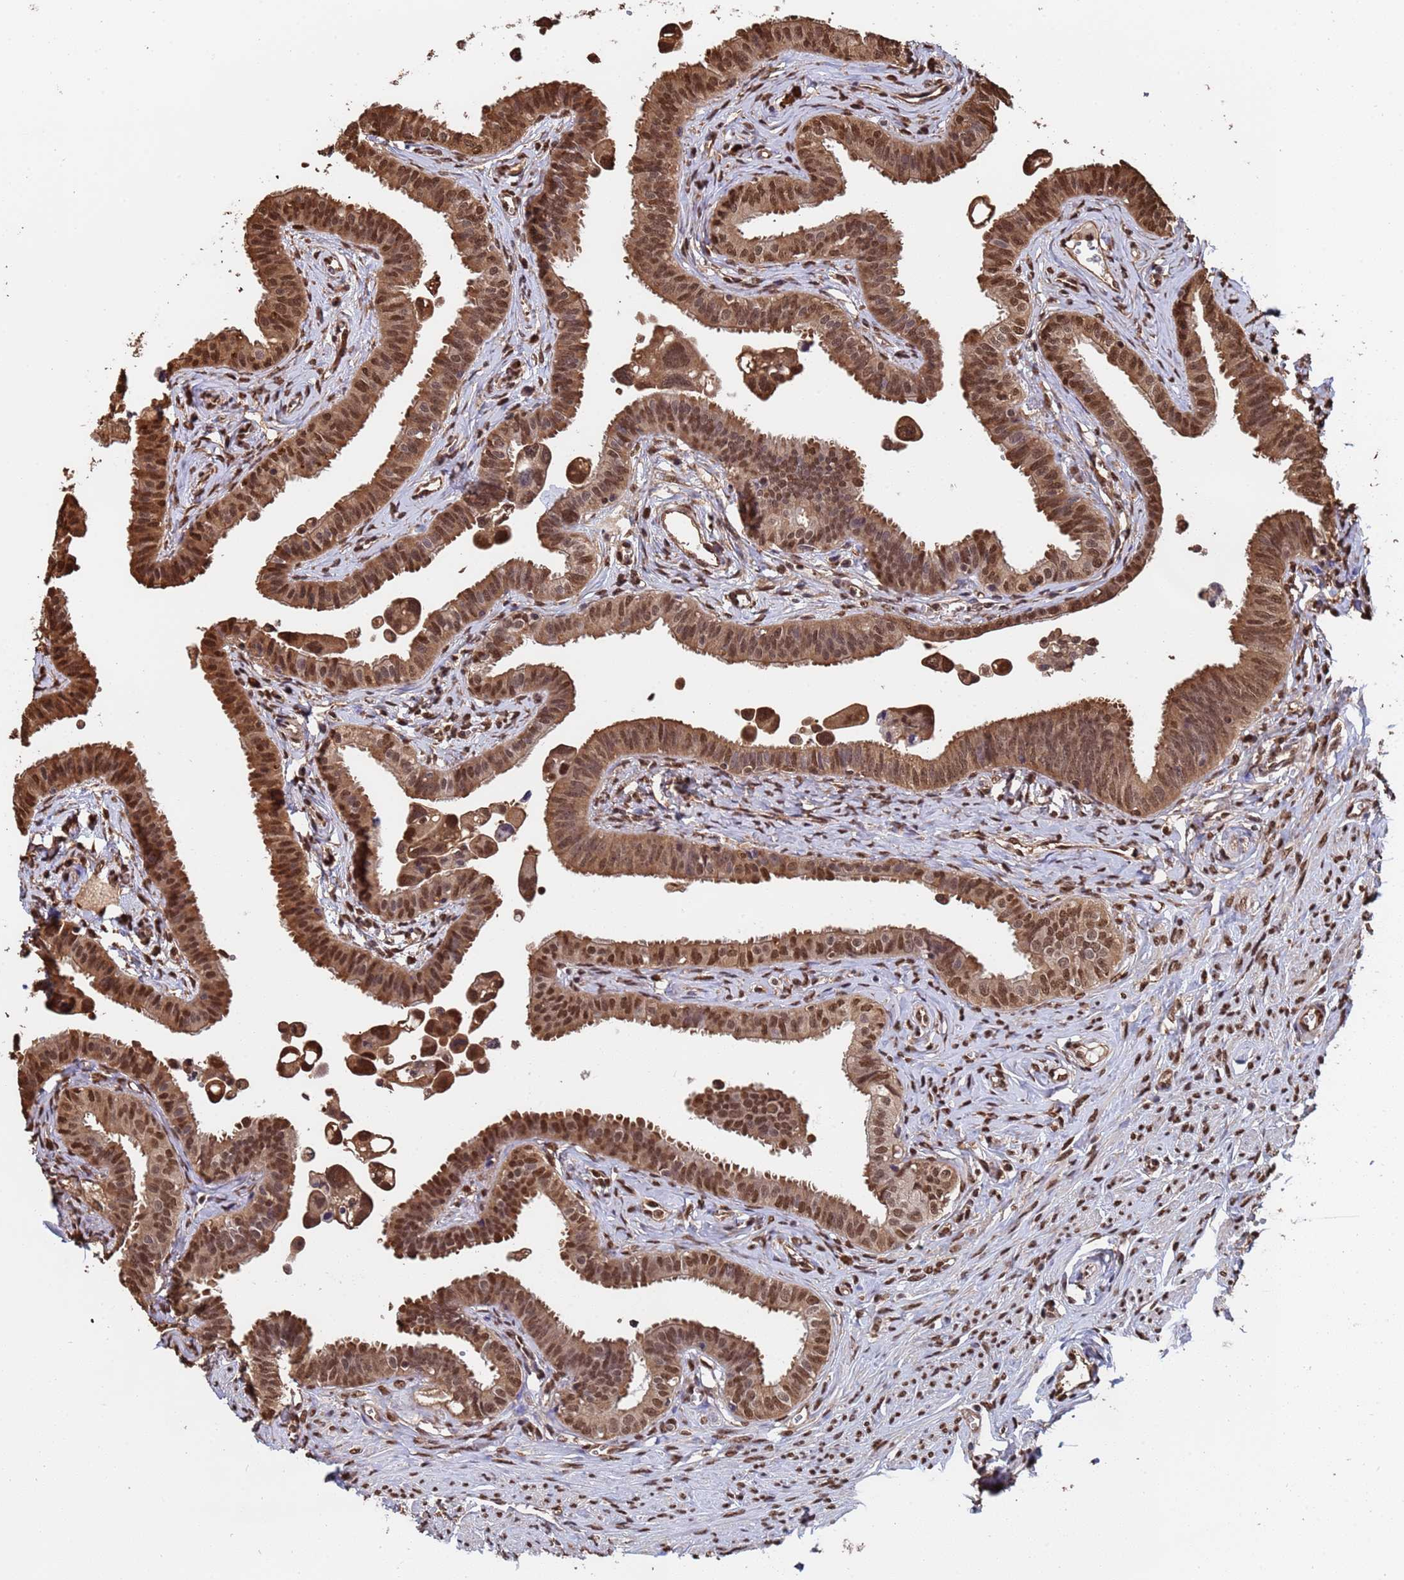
{"staining": {"intensity": "strong", "quantity": ">75%", "location": "cytoplasmic/membranous,nuclear"}, "tissue": "fallopian tube", "cell_type": "Glandular cells", "image_type": "normal", "snomed": [{"axis": "morphology", "description": "Normal tissue, NOS"}, {"axis": "morphology", "description": "Carcinoma, NOS"}, {"axis": "topography", "description": "Fallopian tube"}, {"axis": "topography", "description": "Ovary"}], "caption": "Immunohistochemical staining of benign human fallopian tube exhibits strong cytoplasmic/membranous,nuclear protein expression in about >75% of glandular cells. (Brightfield microscopy of DAB IHC at high magnification).", "gene": "SUMO2", "patient": {"sex": "female", "age": 59}}